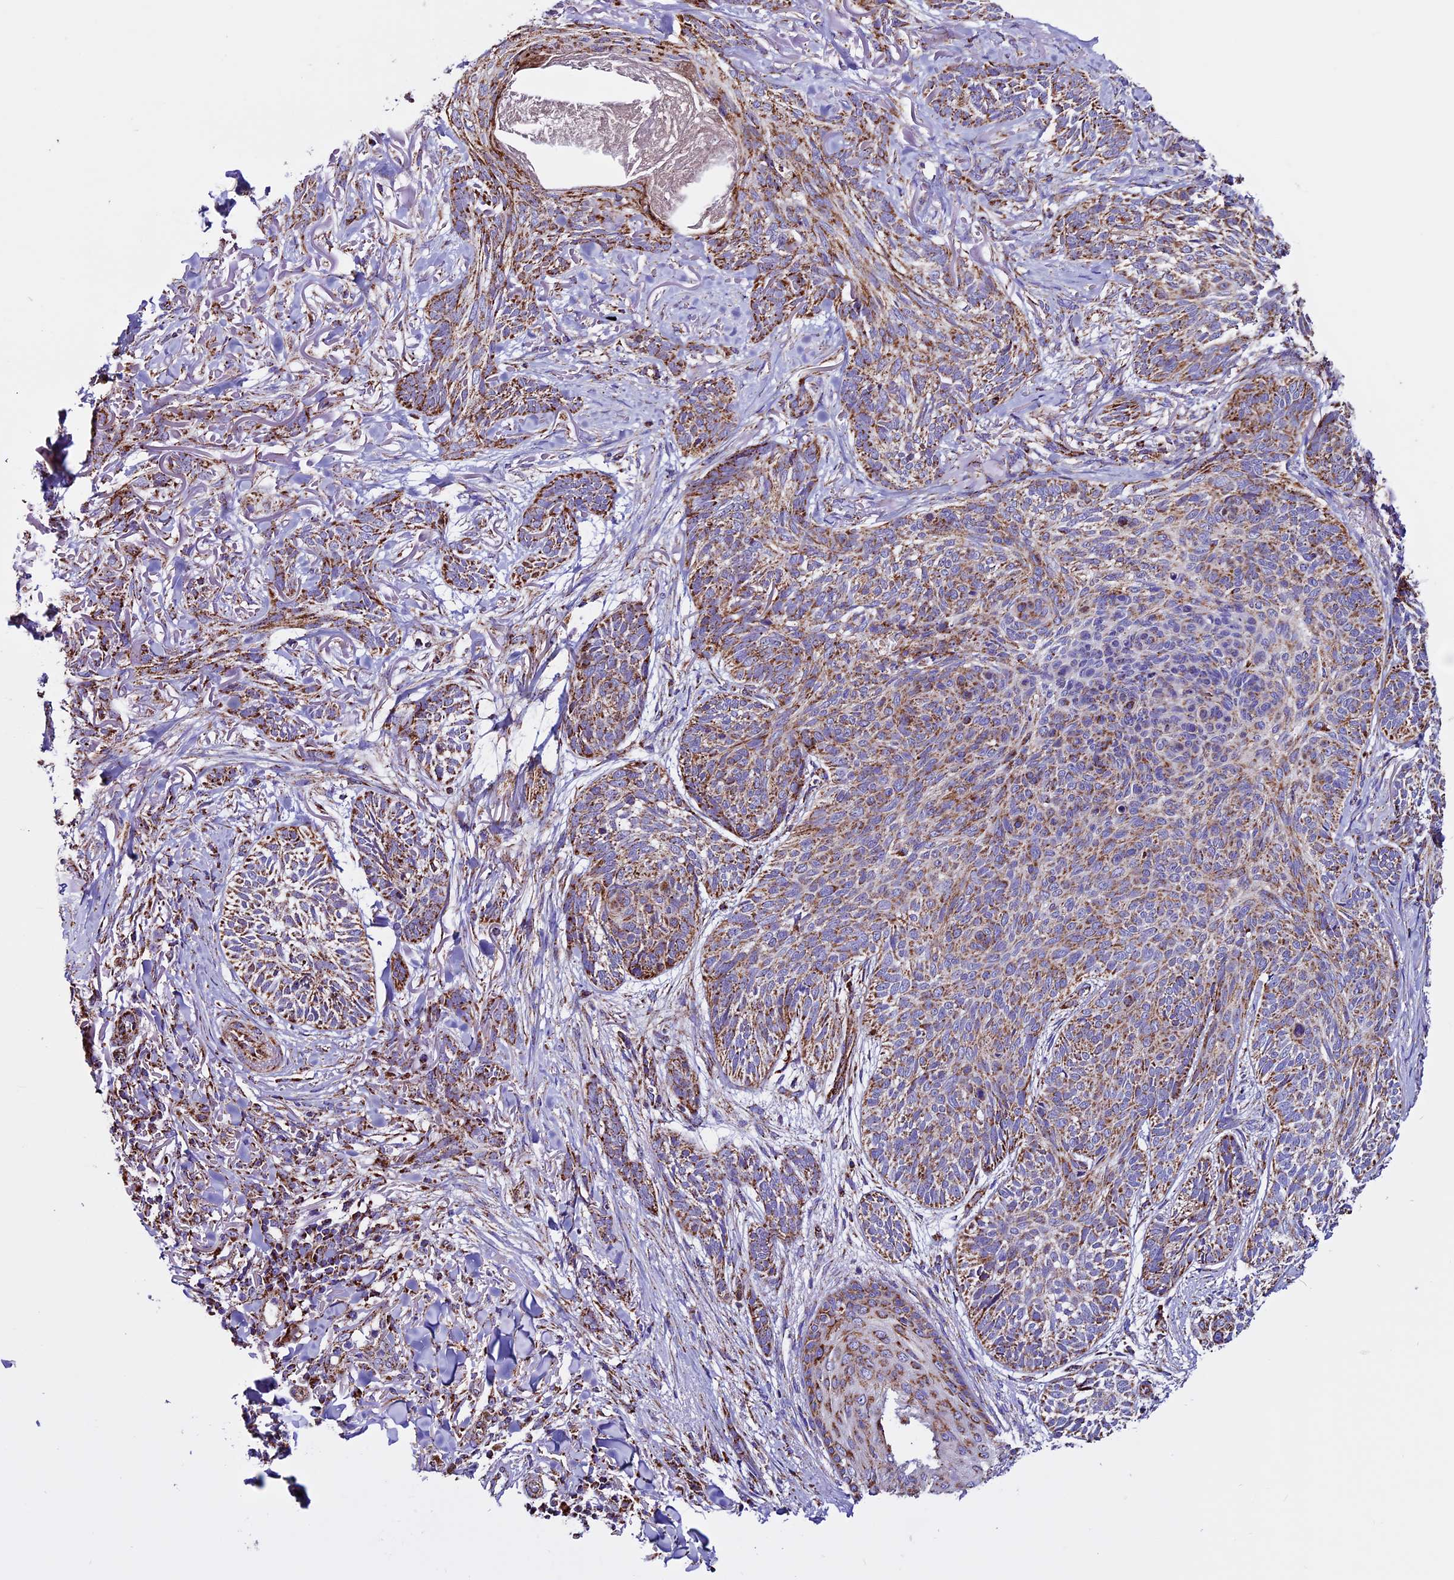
{"staining": {"intensity": "moderate", "quantity": ">75%", "location": "cytoplasmic/membranous"}, "tissue": "skin cancer", "cell_type": "Tumor cells", "image_type": "cancer", "snomed": [{"axis": "morphology", "description": "Normal tissue, NOS"}, {"axis": "morphology", "description": "Basal cell carcinoma"}, {"axis": "topography", "description": "Skin"}], "caption": "A medium amount of moderate cytoplasmic/membranous expression is present in about >75% of tumor cells in skin cancer tissue.", "gene": "CX3CL1", "patient": {"sex": "male", "age": 66}}